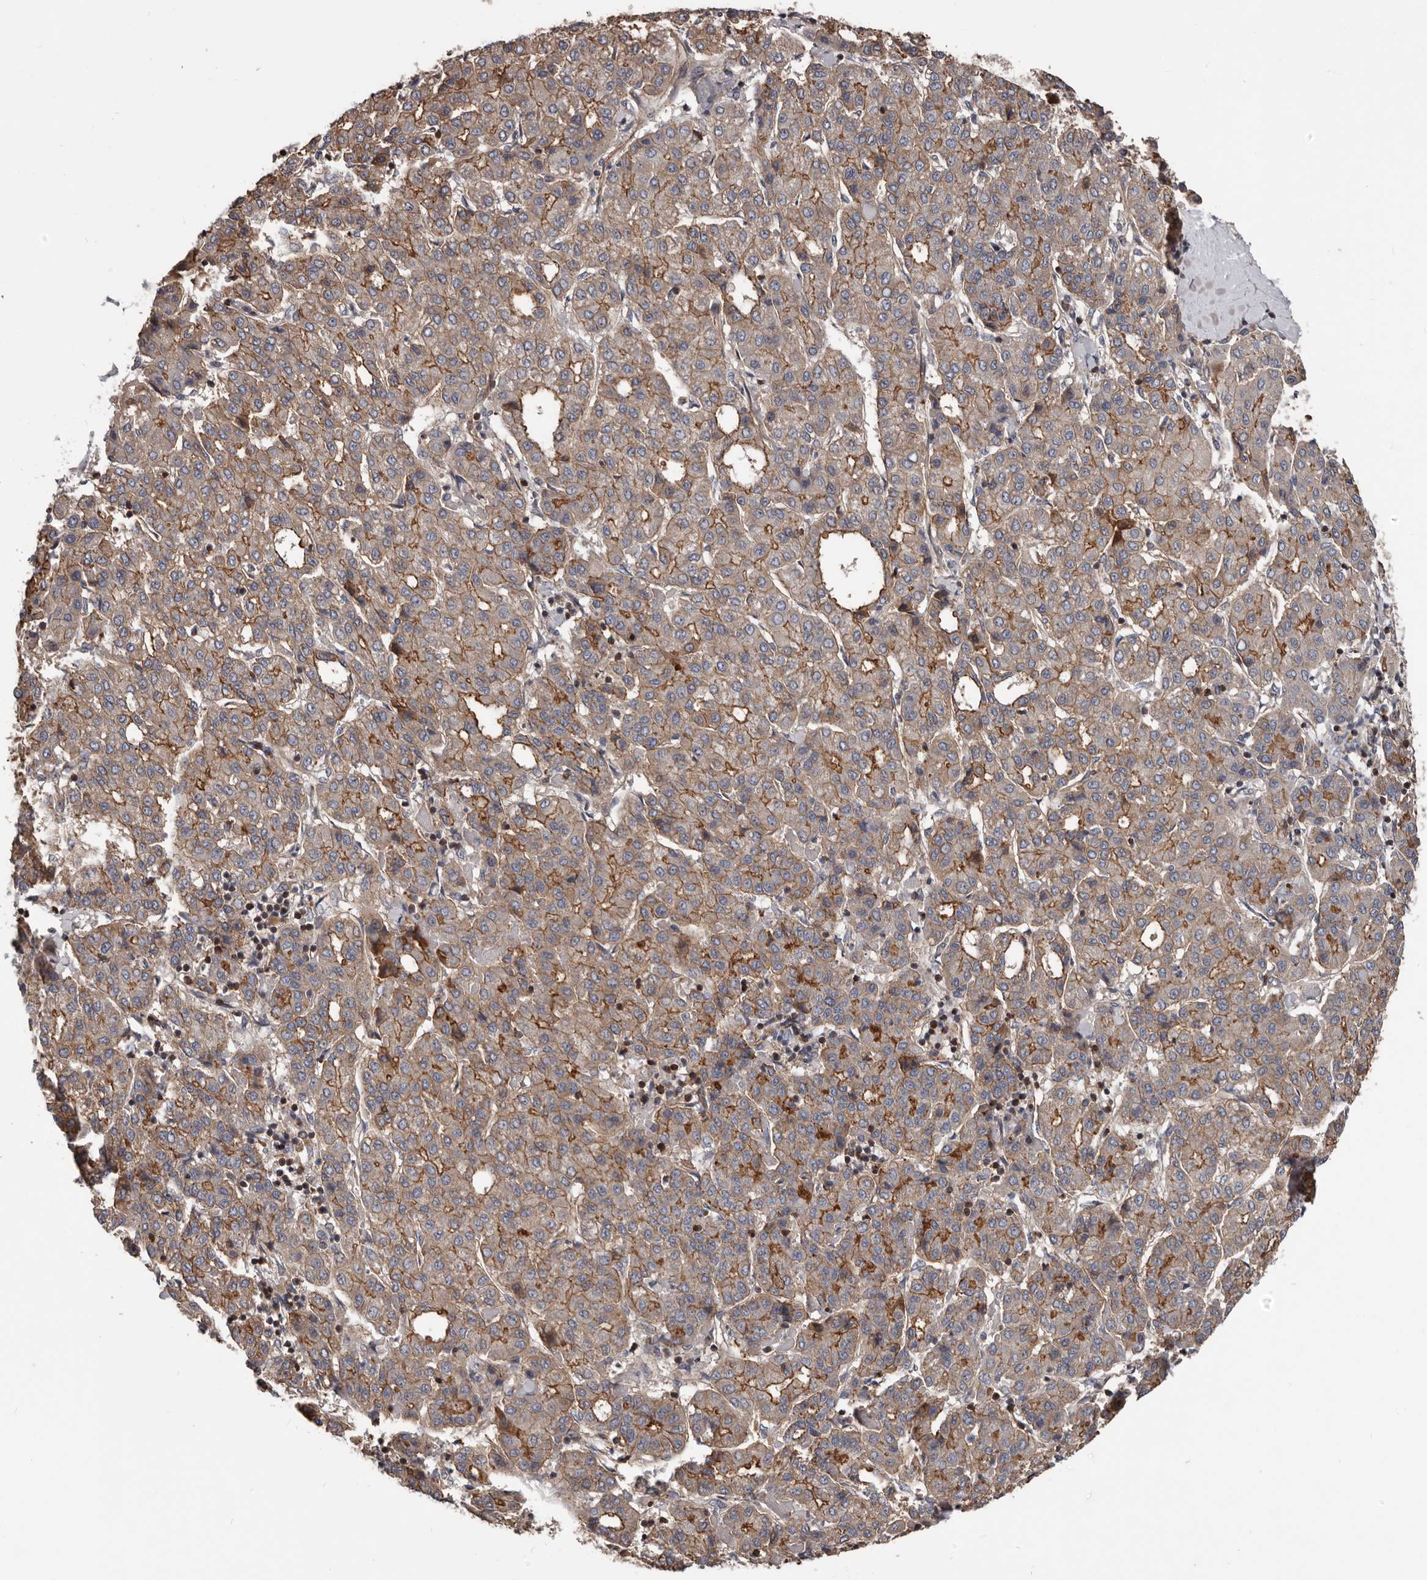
{"staining": {"intensity": "moderate", "quantity": ">75%", "location": "cytoplasmic/membranous"}, "tissue": "liver cancer", "cell_type": "Tumor cells", "image_type": "cancer", "snomed": [{"axis": "morphology", "description": "Carcinoma, Hepatocellular, NOS"}, {"axis": "topography", "description": "Liver"}], "caption": "Liver hepatocellular carcinoma was stained to show a protein in brown. There is medium levels of moderate cytoplasmic/membranous expression in about >75% of tumor cells.", "gene": "PNRC2", "patient": {"sex": "male", "age": 65}}